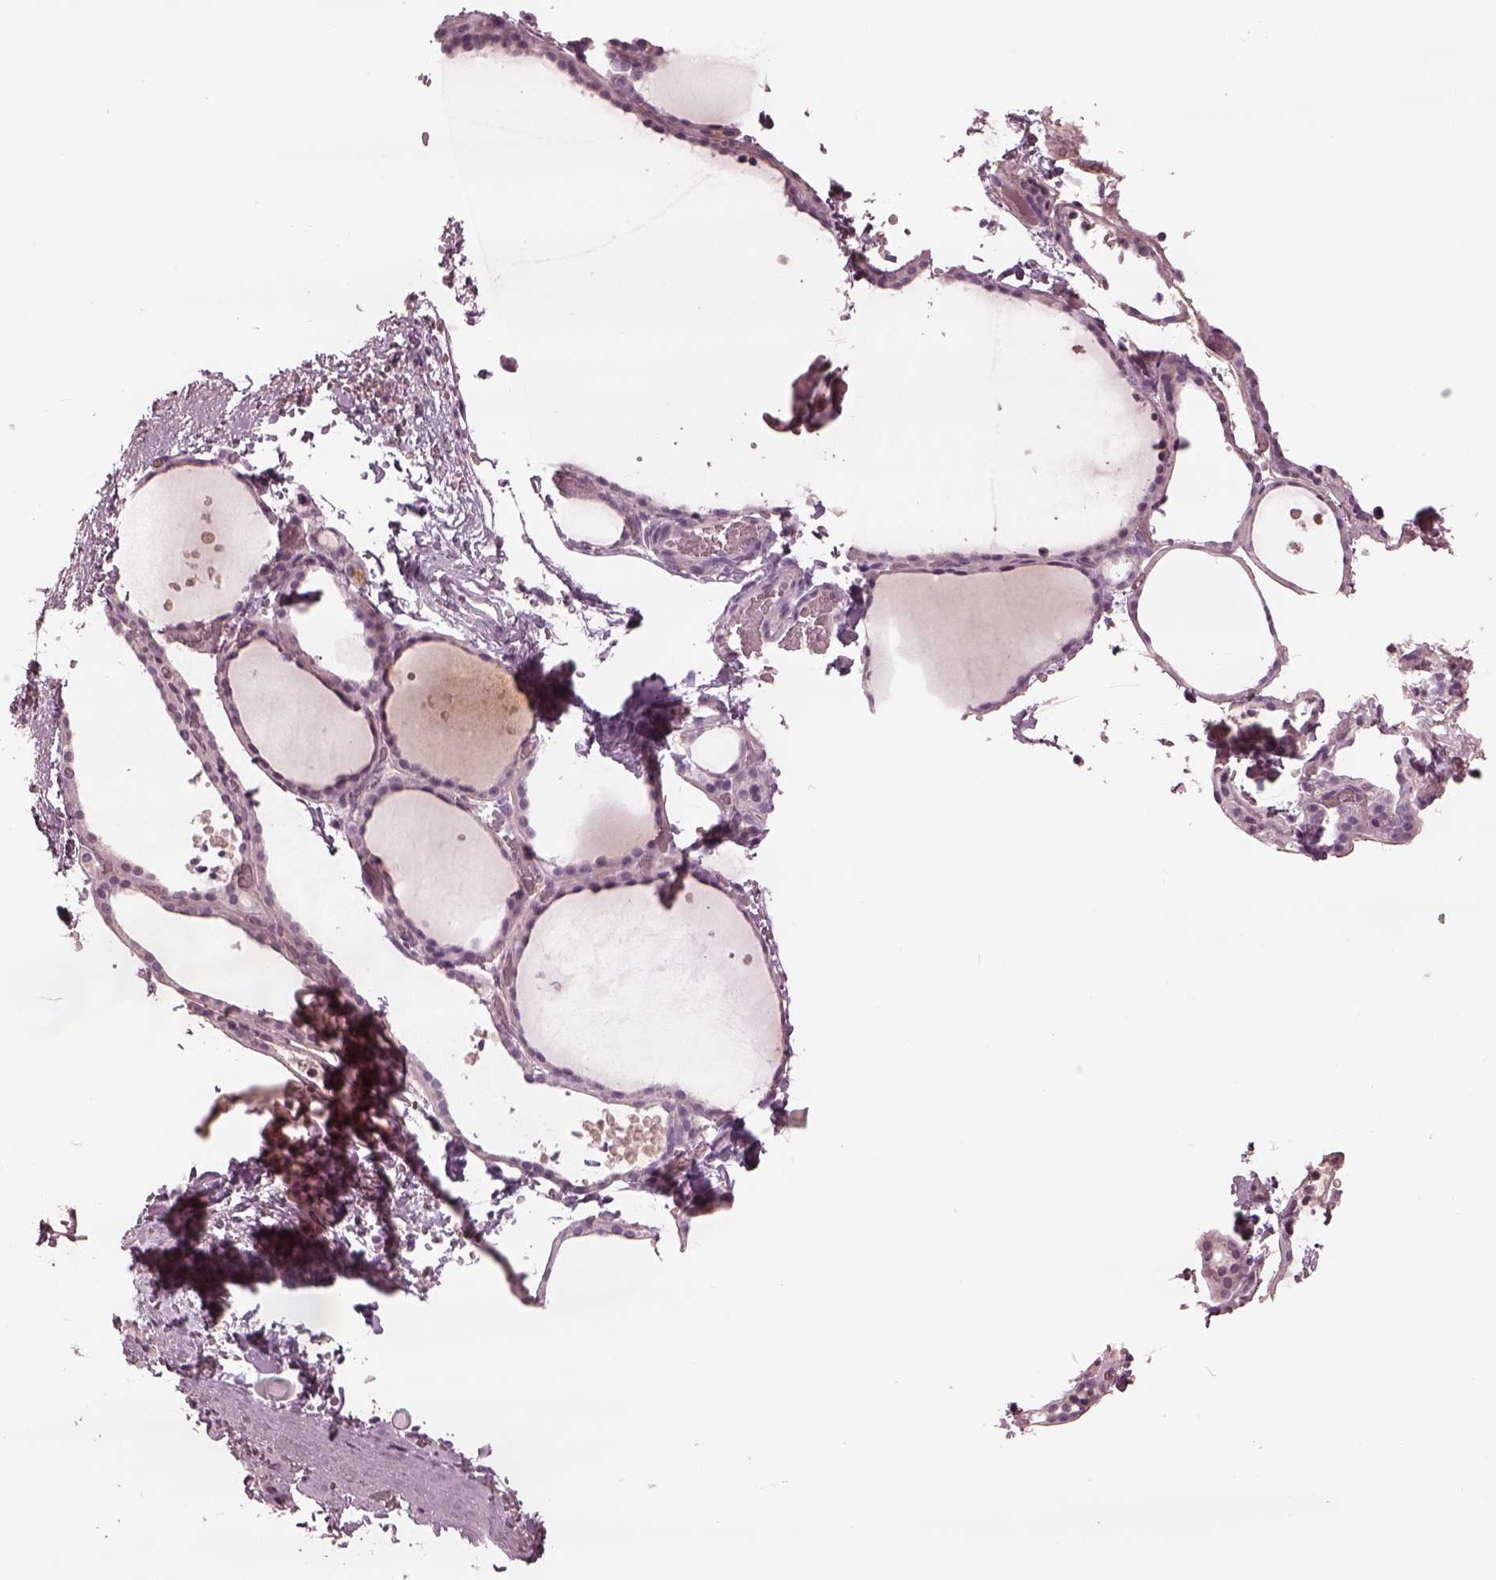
{"staining": {"intensity": "negative", "quantity": "none", "location": "none"}, "tissue": "thyroid gland", "cell_type": "Glandular cells", "image_type": "normal", "snomed": [{"axis": "morphology", "description": "Normal tissue, NOS"}, {"axis": "topography", "description": "Thyroid gland"}], "caption": "The micrograph displays no significant positivity in glandular cells of thyroid gland.", "gene": "MIA", "patient": {"sex": "female", "age": 36}}